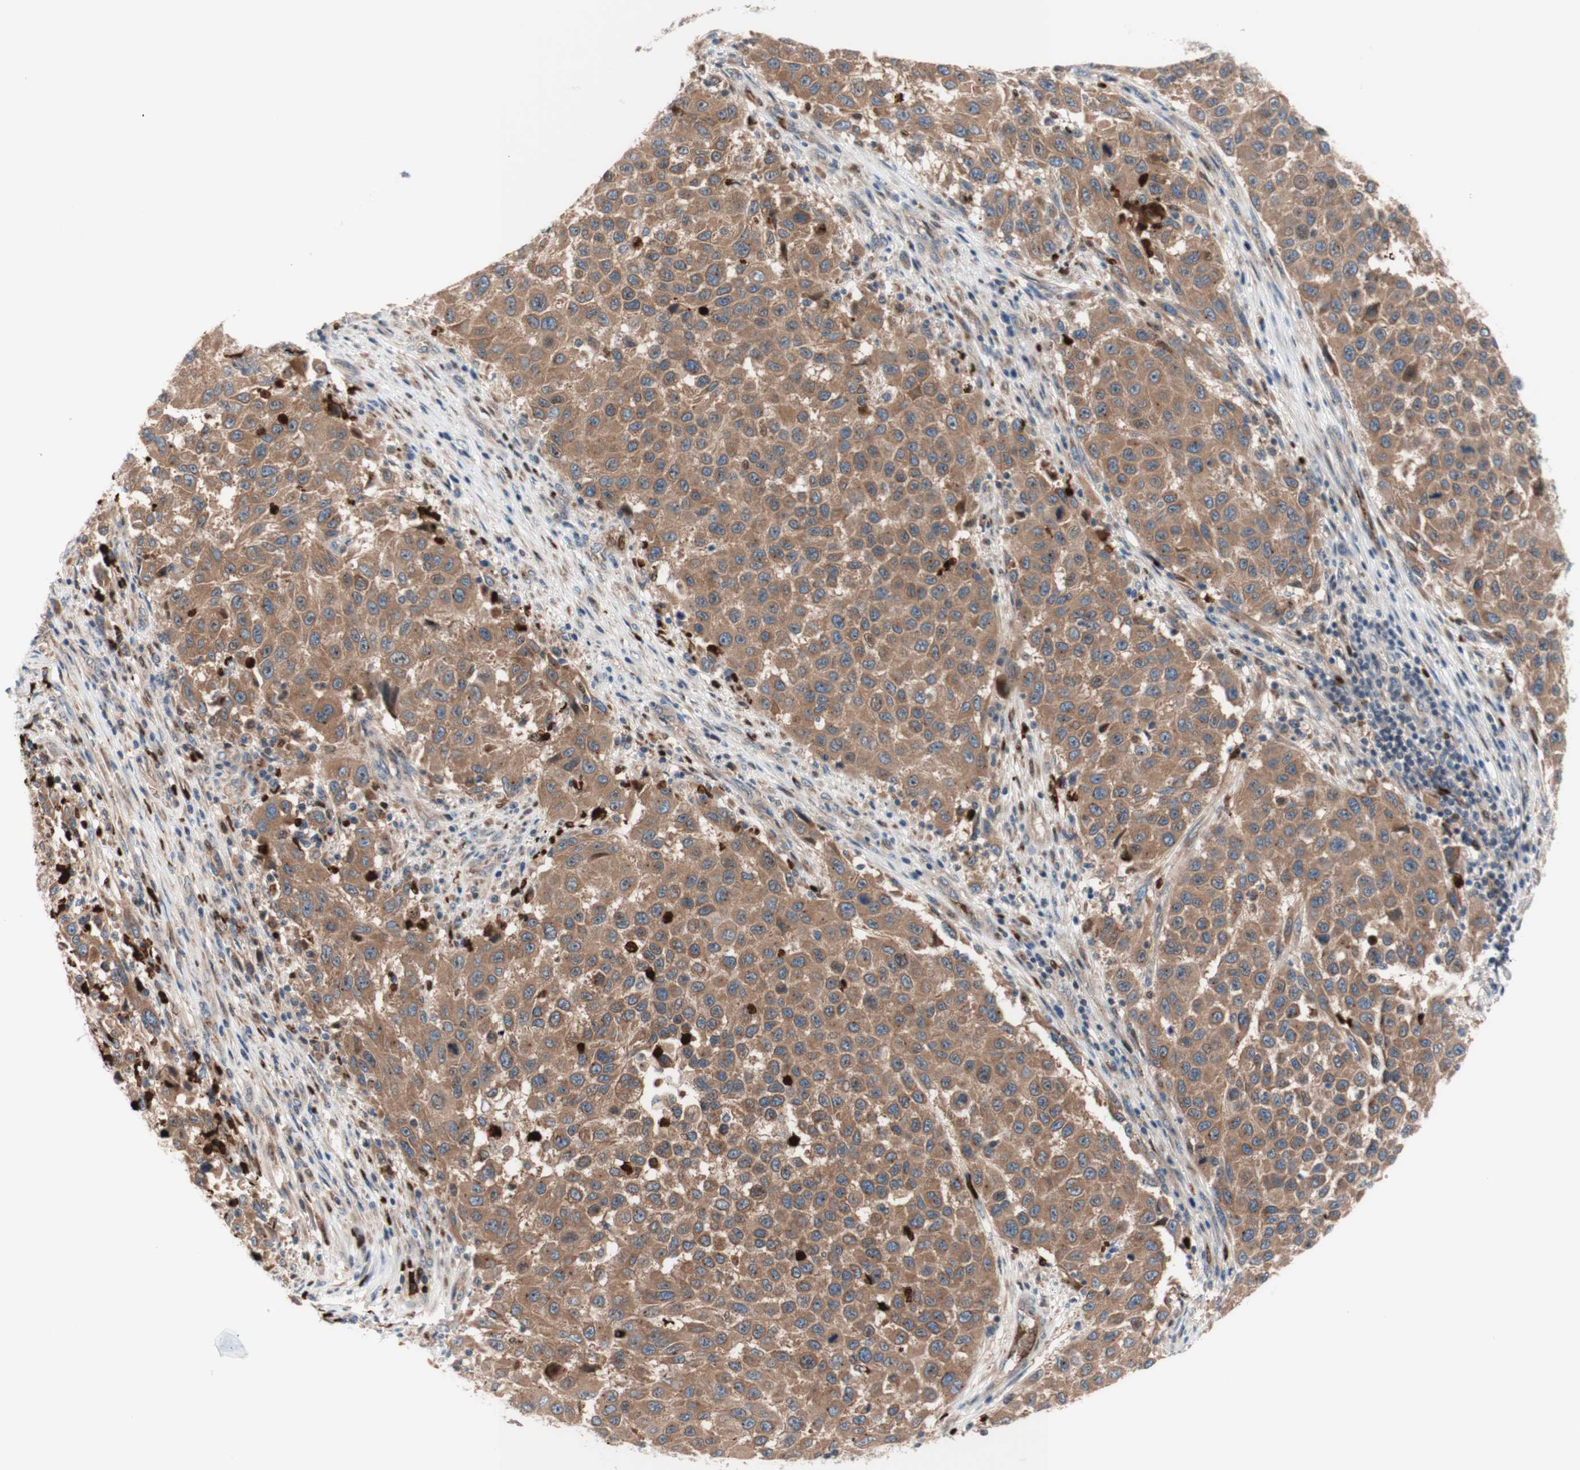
{"staining": {"intensity": "moderate", "quantity": ">75%", "location": "cytoplasmic/membranous"}, "tissue": "melanoma", "cell_type": "Tumor cells", "image_type": "cancer", "snomed": [{"axis": "morphology", "description": "Malignant melanoma, Metastatic site"}, {"axis": "topography", "description": "Lymph node"}], "caption": "Immunohistochemical staining of melanoma reveals medium levels of moderate cytoplasmic/membranous positivity in approximately >75% of tumor cells.", "gene": "USP9X", "patient": {"sex": "male", "age": 61}}